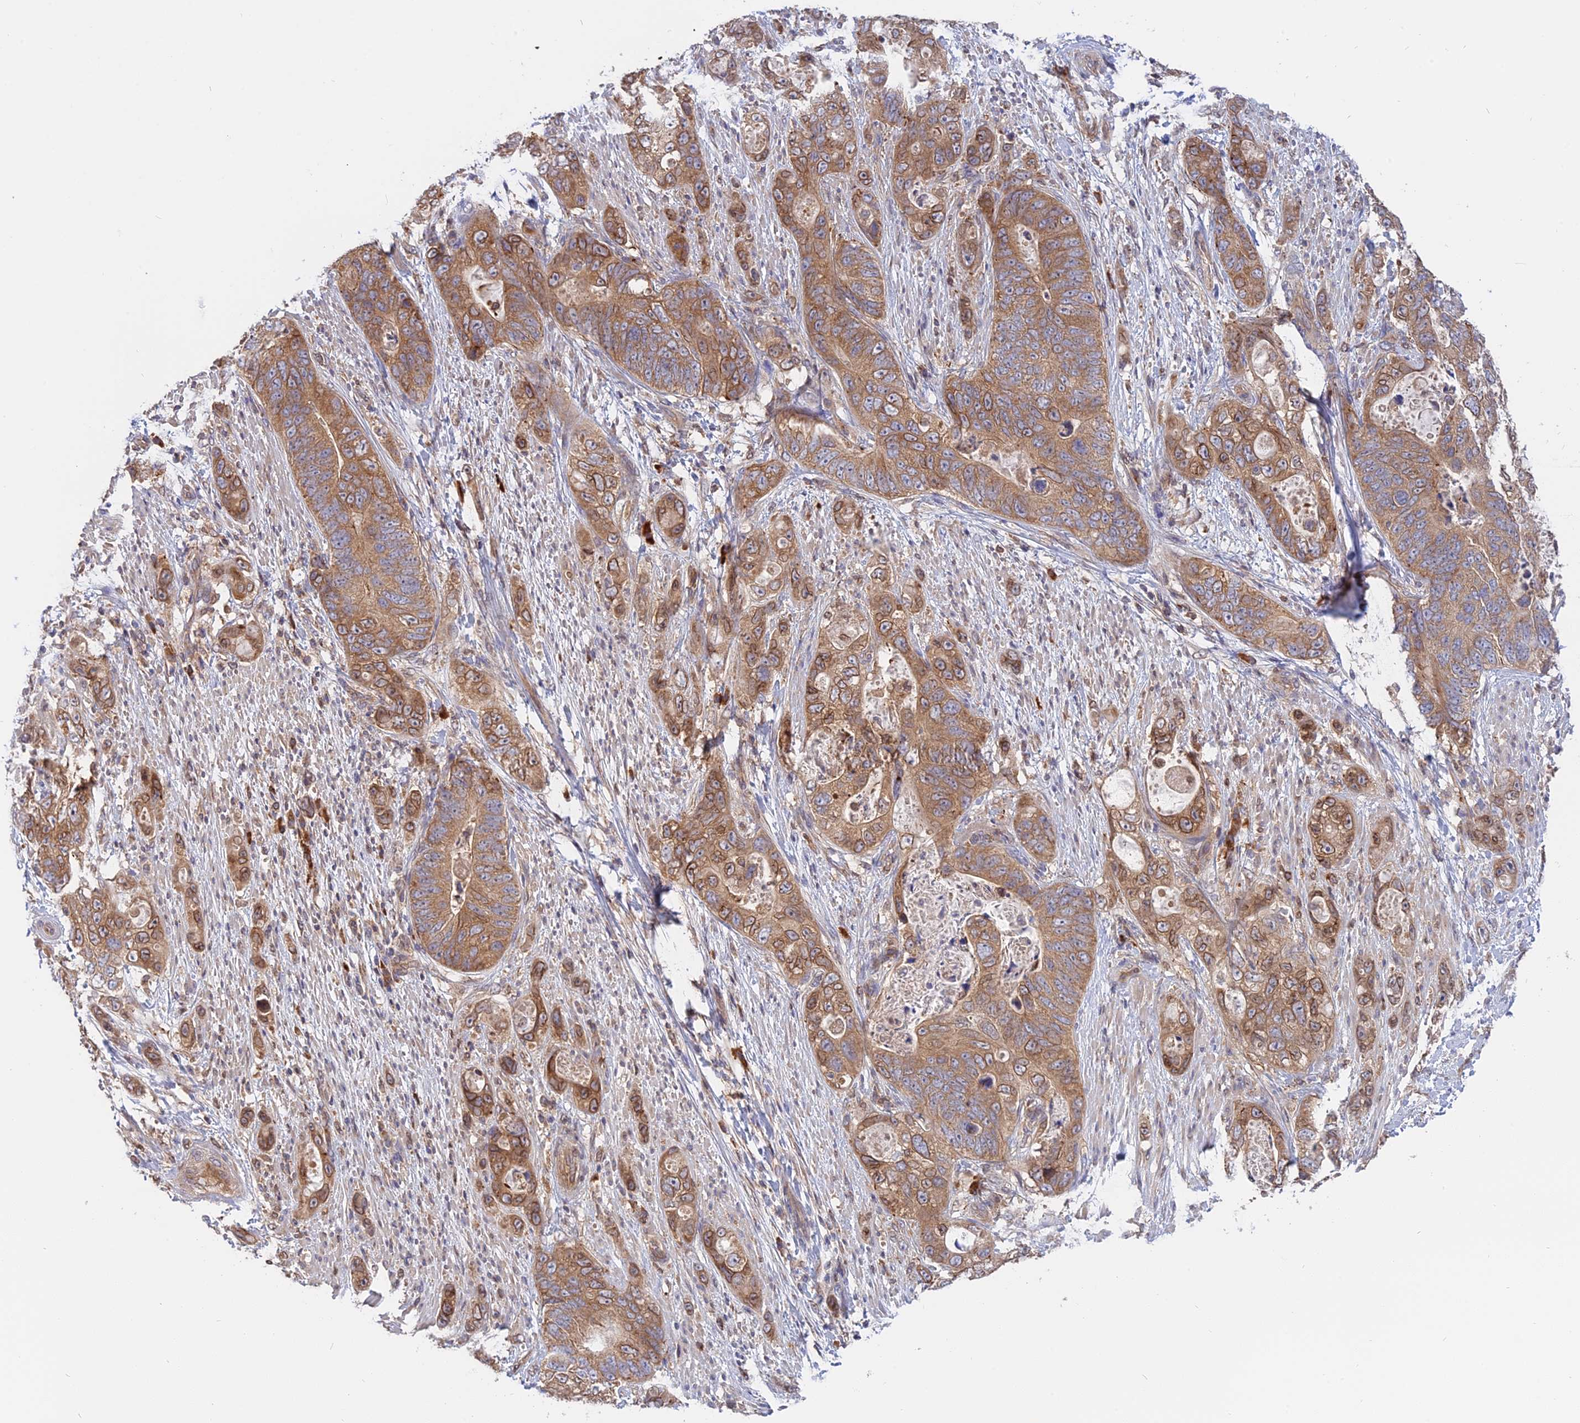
{"staining": {"intensity": "moderate", "quantity": ">75%", "location": "cytoplasmic/membranous"}, "tissue": "stomach cancer", "cell_type": "Tumor cells", "image_type": "cancer", "snomed": [{"axis": "morphology", "description": "Adenocarcinoma, NOS"}, {"axis": "topography", "description": "Stomach"}], "caption": "Protein expression by IHC demonstrates moderate cytoplasmic/membranous expression in approximately >75% of tumor cells in adenocarcinoma (stomach). The staining was performed using DAB to visualize the protein expression in brown, while the nuclei were stained in blue with hematoxylin (Magnification: 20x).", "gene": "IL21R", "patient": {"sex": "female", "age": 89}}